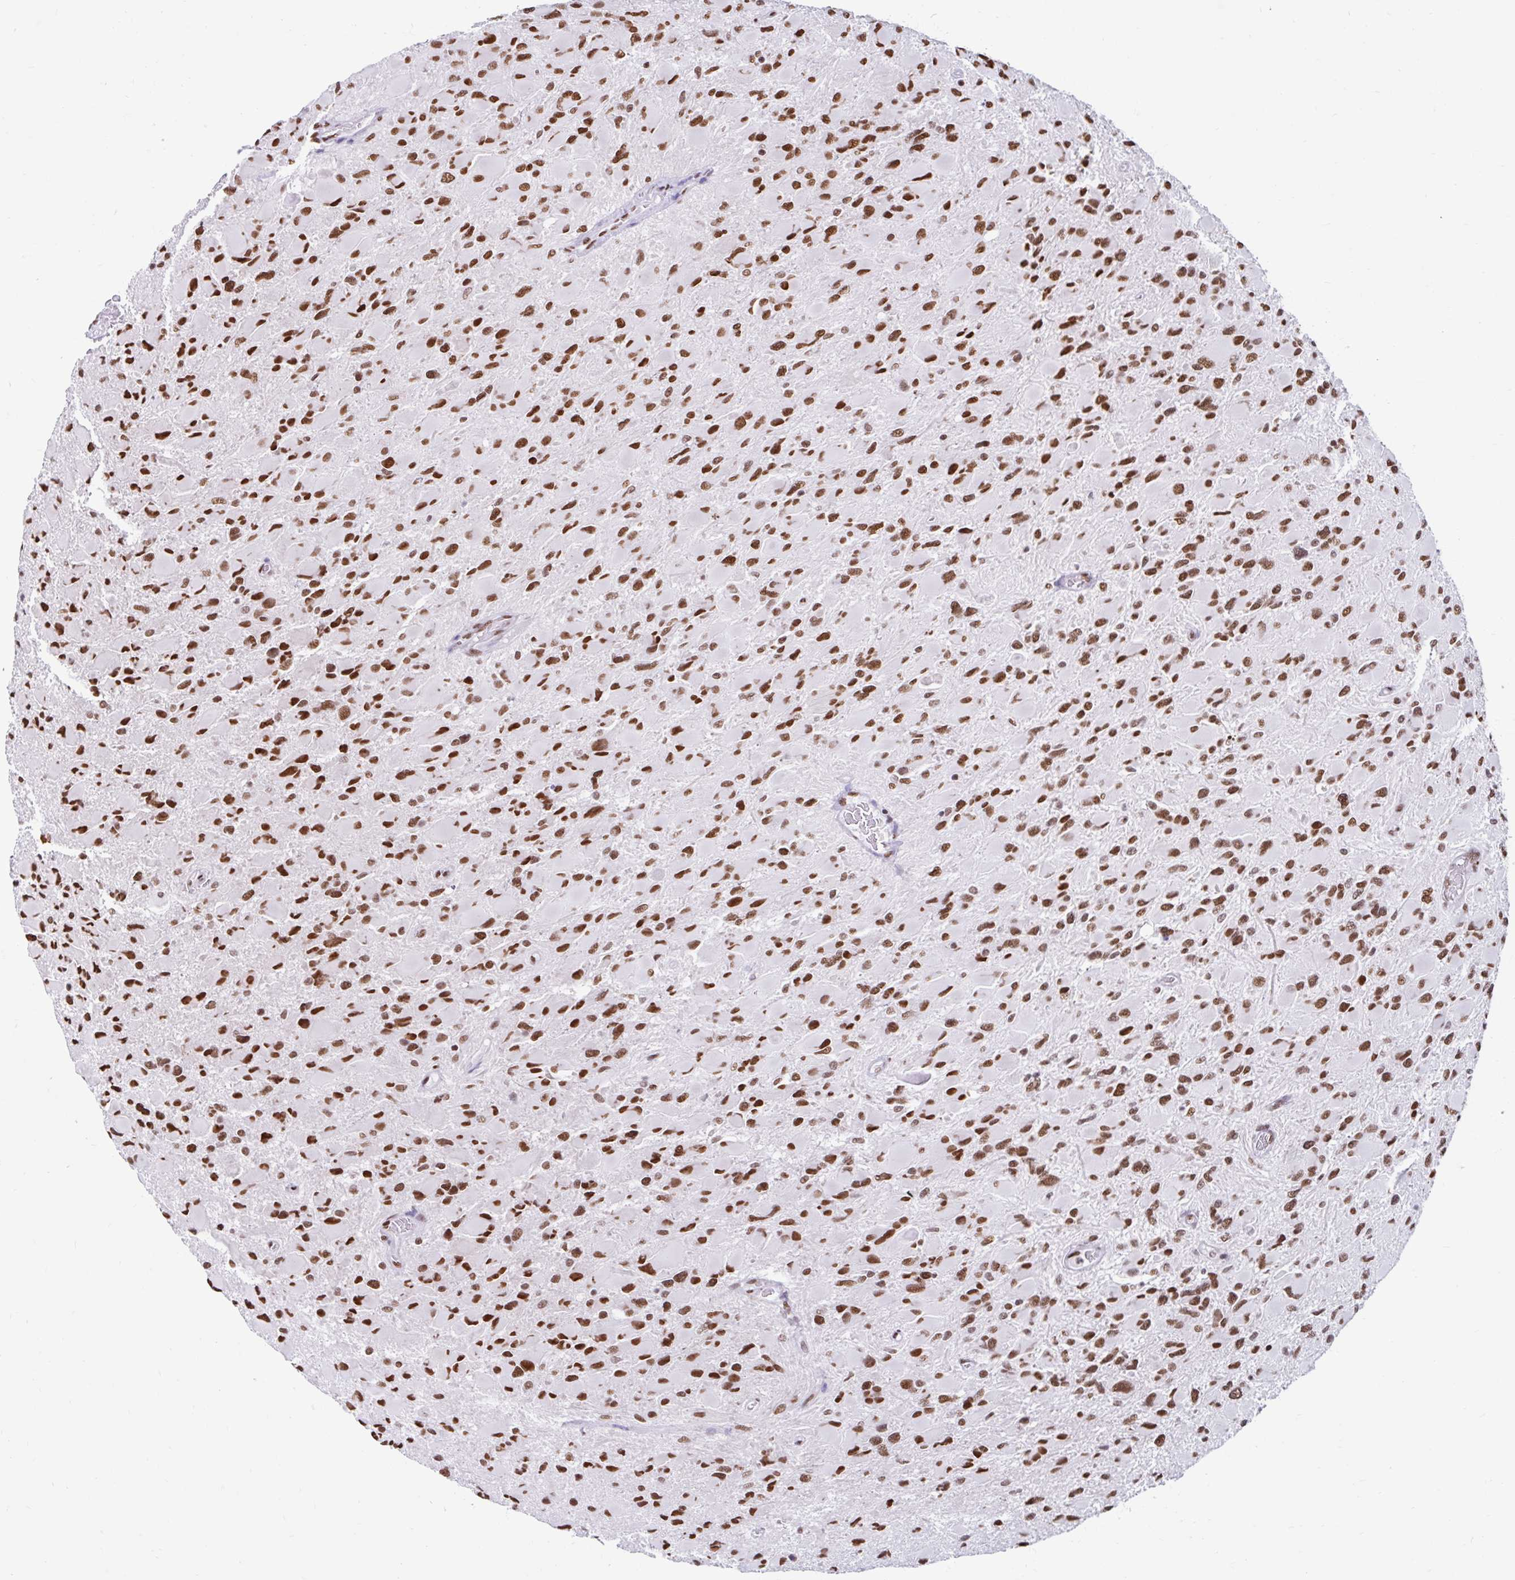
{"staining": {"intensity": "strong", "quantity": ">75%", "location": "nuclear"}, "tissue": "glioma", "cell_type": "Tumor cells", "image_type": "cancer", "snomed": [{"axis": "morphology", "description": "Glioma, malignant, High grade"}, {"axis": "topography", "description": "Cerebral cortex"}], "caption": "DAB immunohistochemical staining of human malignant high-grade glioma displays strong nuclear protein positivity in about >75% of tumor cells.", "gene": "KHDRBS1", "patient": {"sex": "female", "age": 36}}